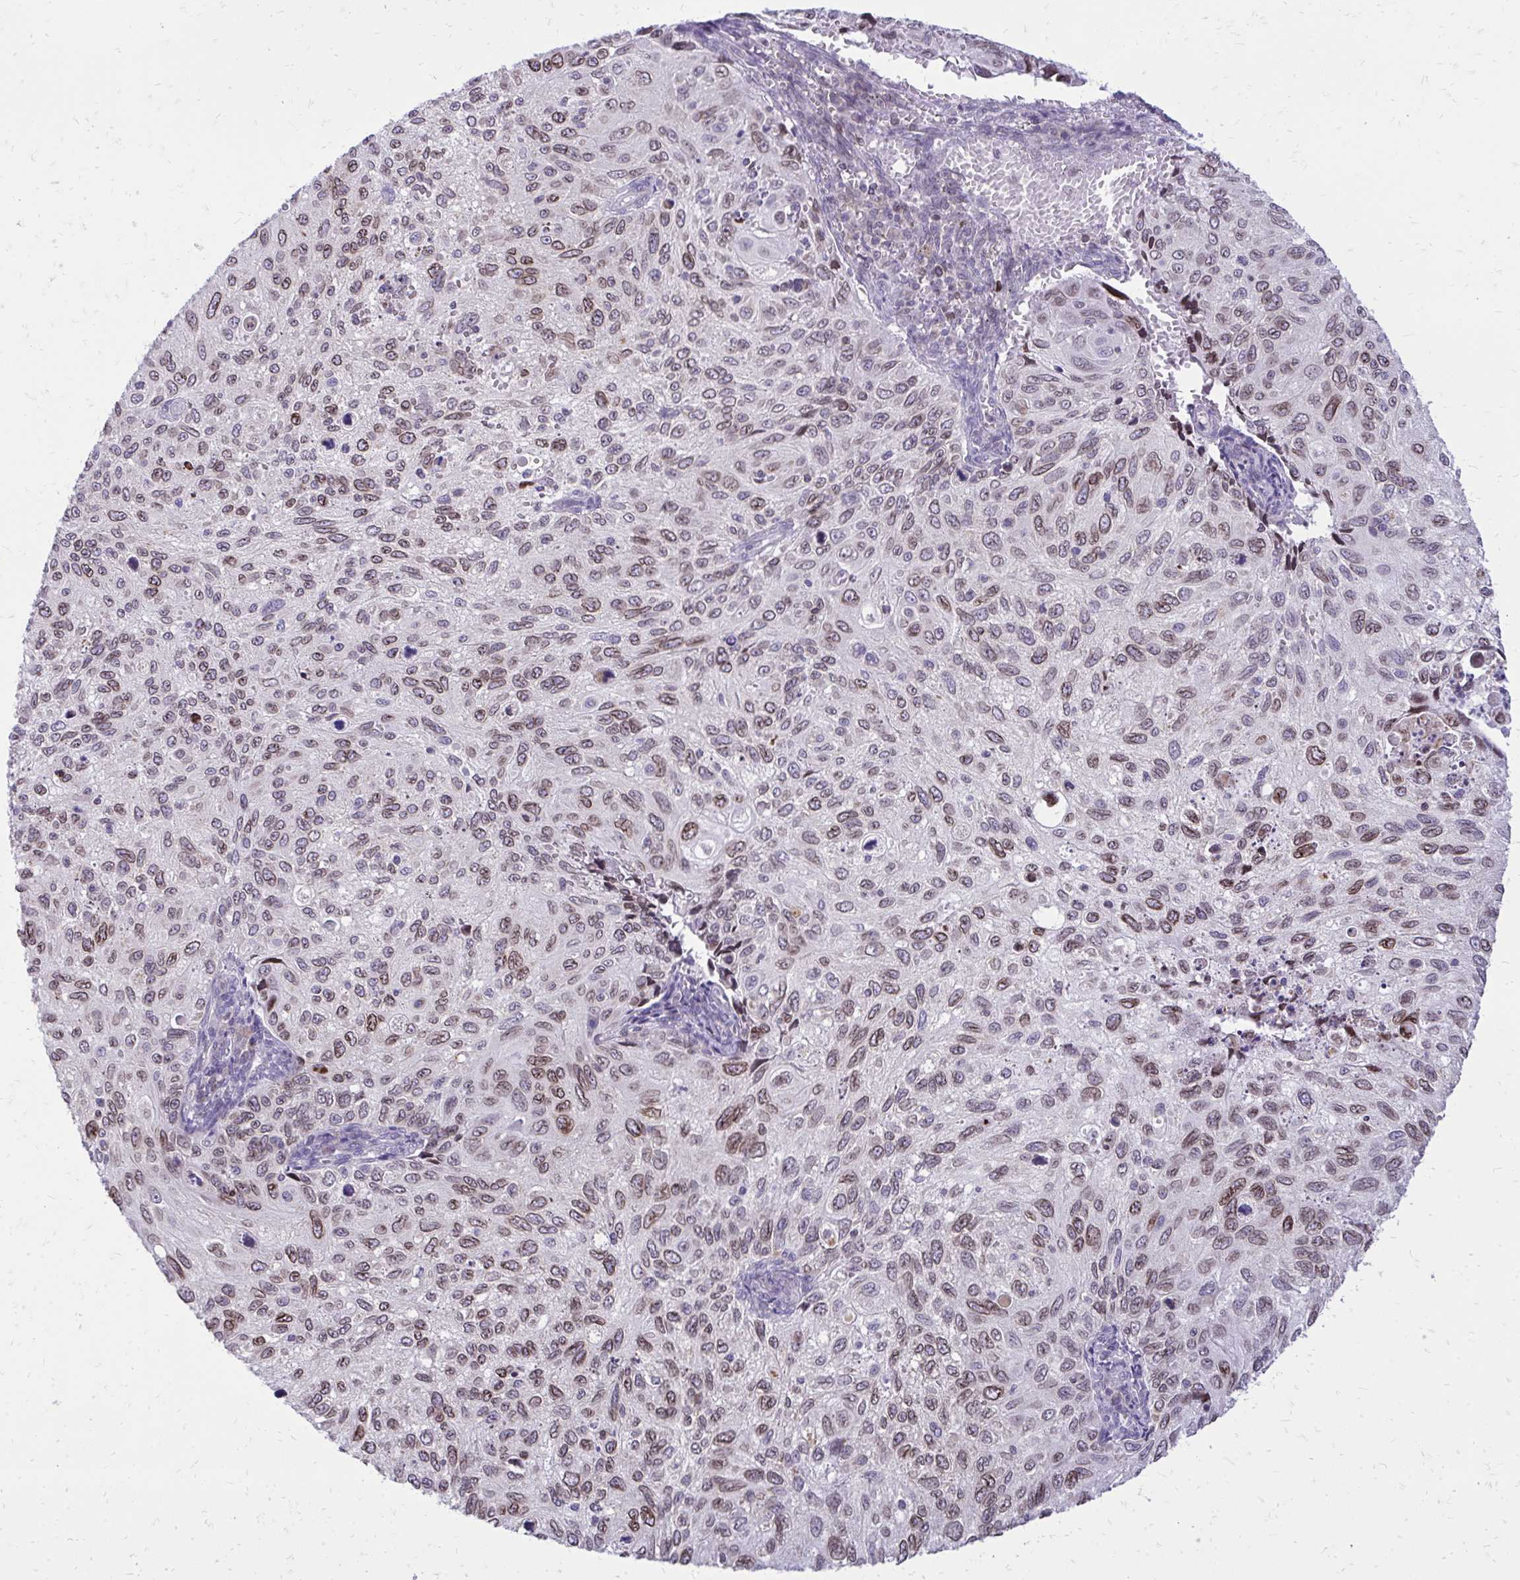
{"staining": {"intensity": "moderate", "quantity": "25%-75%", "location": "cytoplasmic/membranous,nuclear"}, "tissue": "cervical cancer", "cell_type": "Tumor cells", "image_type": "cancer", "snomed": [{"axis": "morphology", "description": "Squamous cell carcinoma, NOS"}, {"axis": "topography", "description": "Cervix"}], "caption": "This is a micrograph of IHC staining of cervical cancer (squamous cell carcinoma), which shows moderate expression in the cytoplasmic/membranous and nuclear of tumor cells.", "gene": "RPS6KA2", "patient": {"sex": "female", "age": 70}}